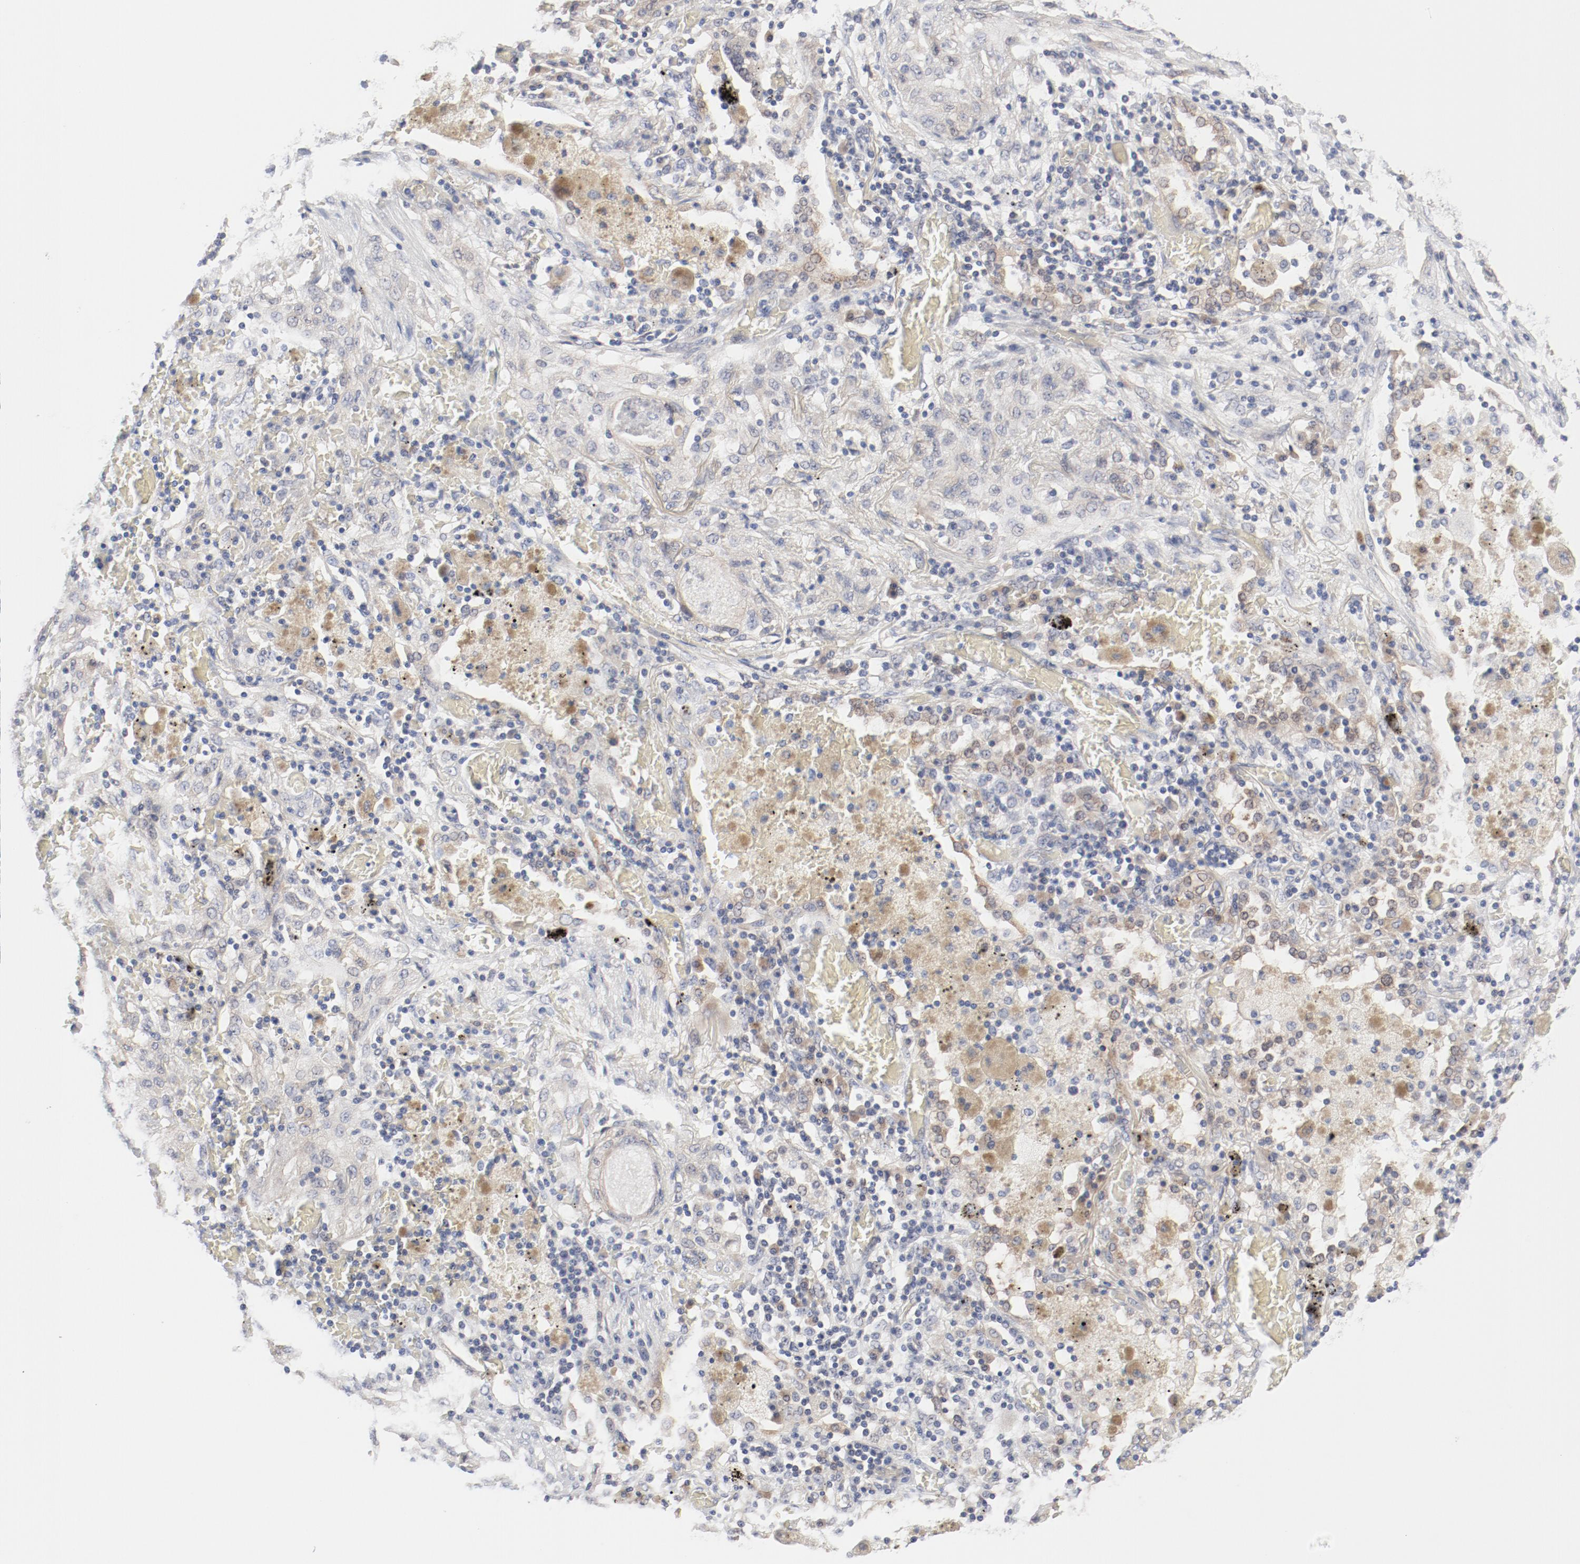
{"staining": {"intensity": "weak", "quantity": "25%-75%", "location": "cytoplasmic/membranous"}, "tissue": "lung cancer", "cell_type": "Tumor cells", "image_type": "cancer", "snomed": [{"axis": "morphology", "description": "Squamous cell carcinoma, NOS"}, {"axis": "topography", "description": "Lung"}], "caption": "A low amount of weak cytoplasmic/membranous staining is appreciated in about 25%-75% of tumor cells in squamous cell carcinoma (lung) tissue. The protein is shown in brown color, while the nuclei are stained blue.", "gene": "BAD", "patient": {"sex": "female", "age": 47}}